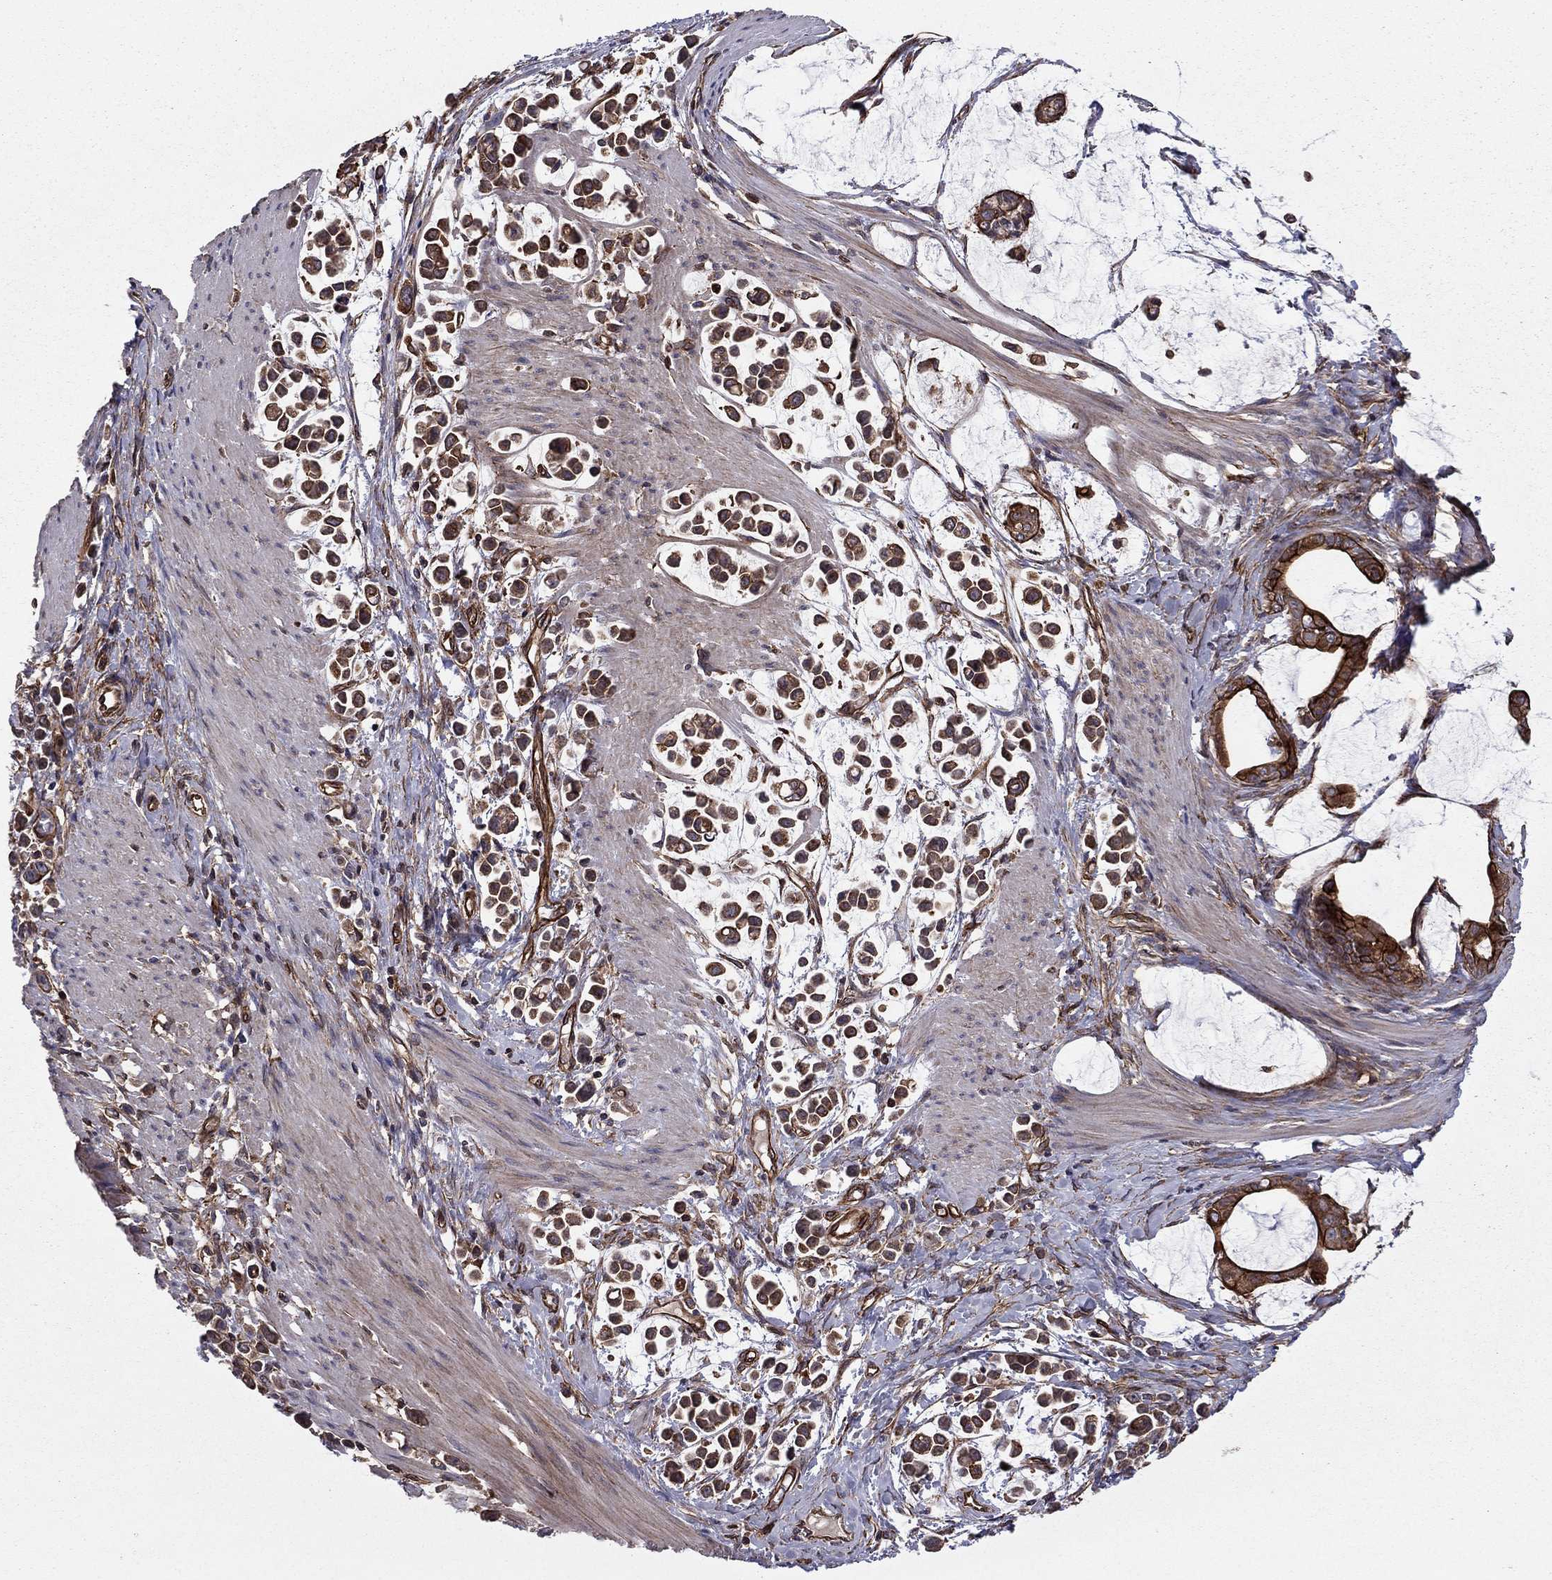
{"staining": {"intensity": "strong", "quantity": ">75%", "location": "cytoplasmic/membranous"}, "tissue": "stomach cancer", "cell_type": "Tumor cells", "image_type": "cancer", "snomed": [{"axis": "morphology", "description": "Adenocarcinoma, NOS"}, {"axis": "topography", "description": "Stomach"}], "caption": "A brown stain highlights strong cytoplasmic/membranous expression of a protein in stomach cancer tumor cells.", "gene": "SHMT1", "patient": {"sex": "male", "age": 82}}